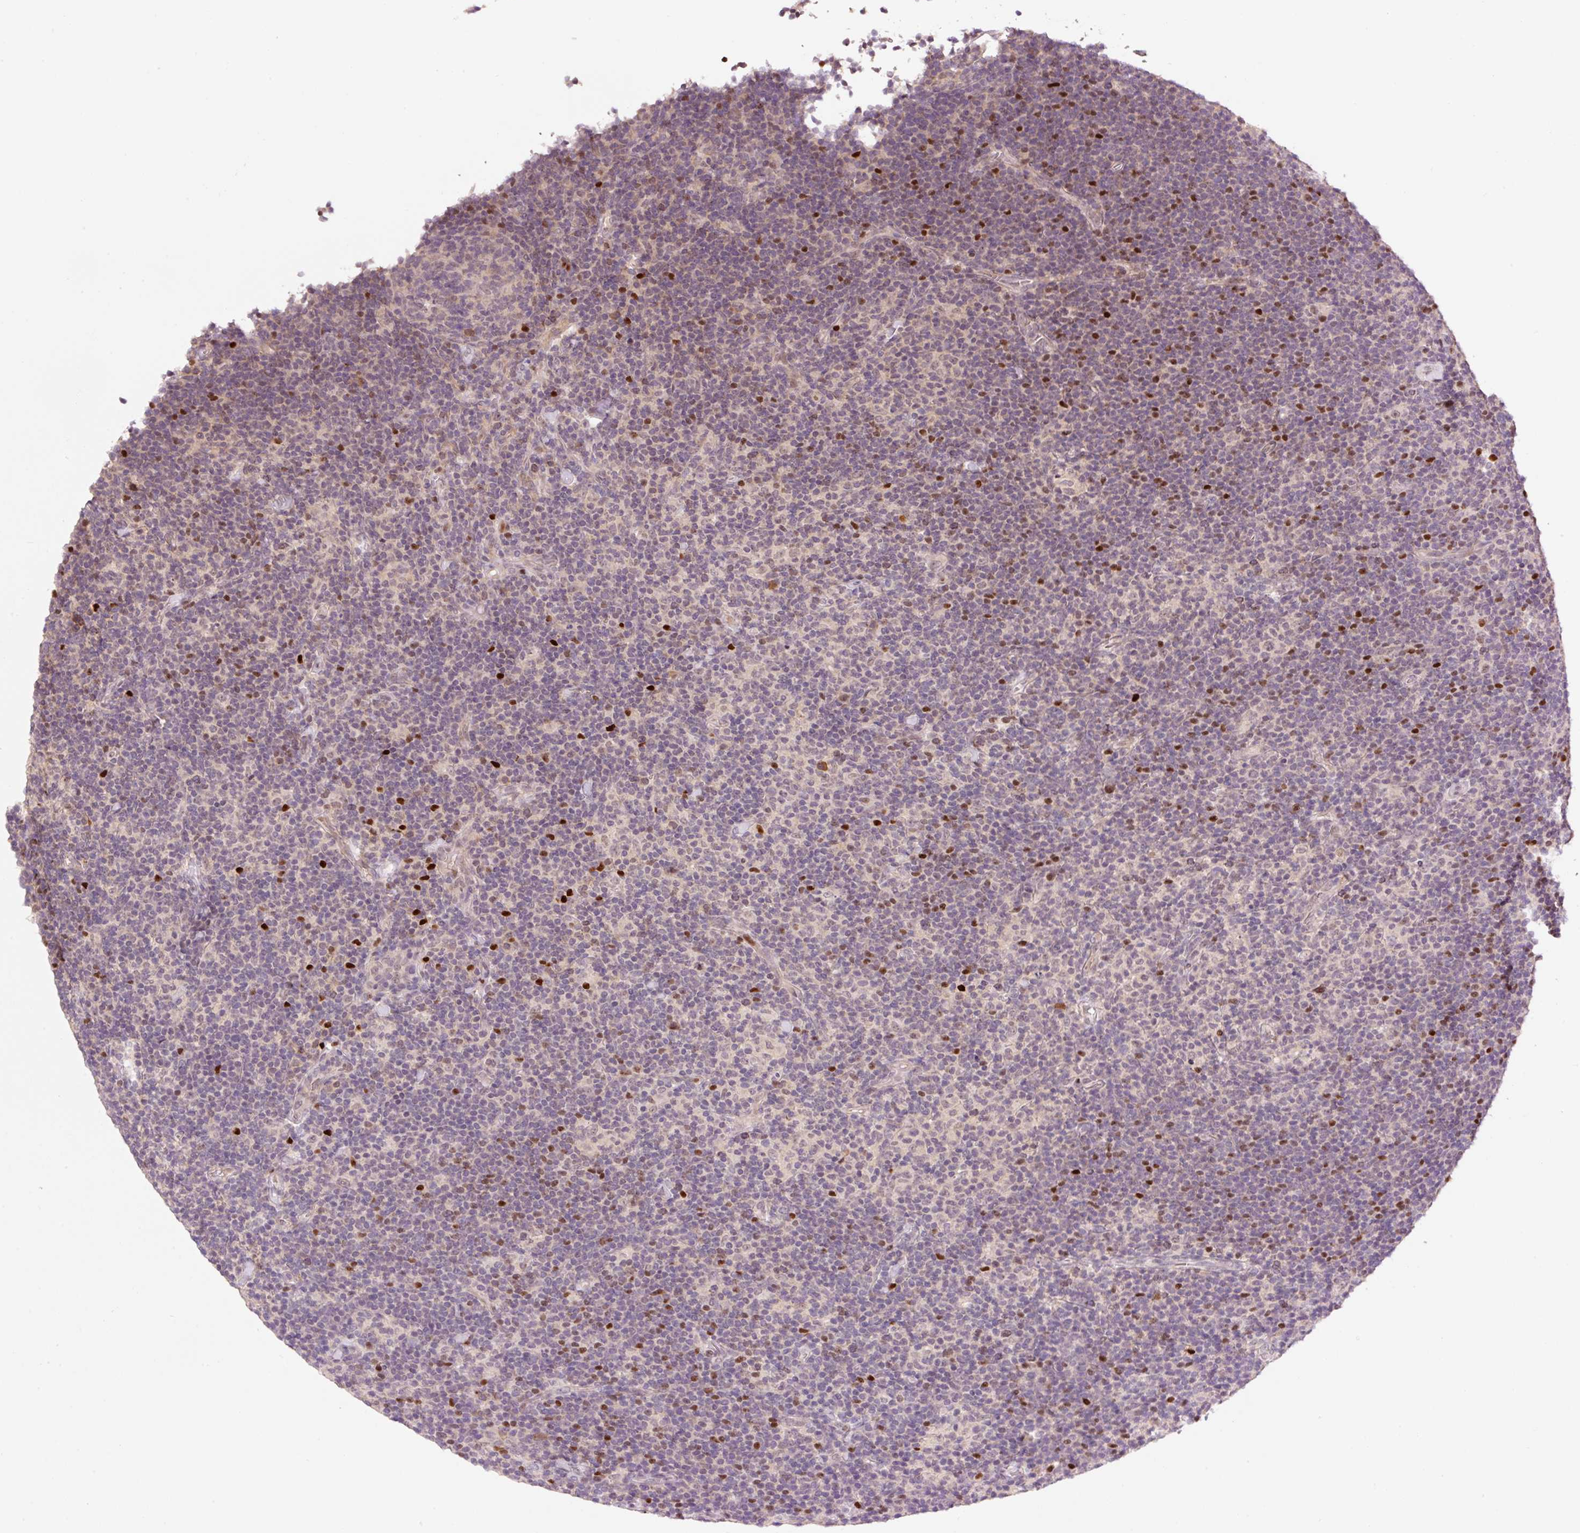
{"staining": {"intensity": "negative", "quantity": "none", "location": "none"}, "tissue": "lymphoma", "cell_type": "Tumor cells", "image_type": "cancer", "snomed": [{"axis": "morphology", "description": "Hodgkin's disease, NOS"}, {"axis": "topography", "description": "Lymph node"}], "caption": "The histopathology image reveals no significant staining in tumor cells of lymphoma.", "gene": "DPPA4", "patient": {"sex": "female", "age": 57}}